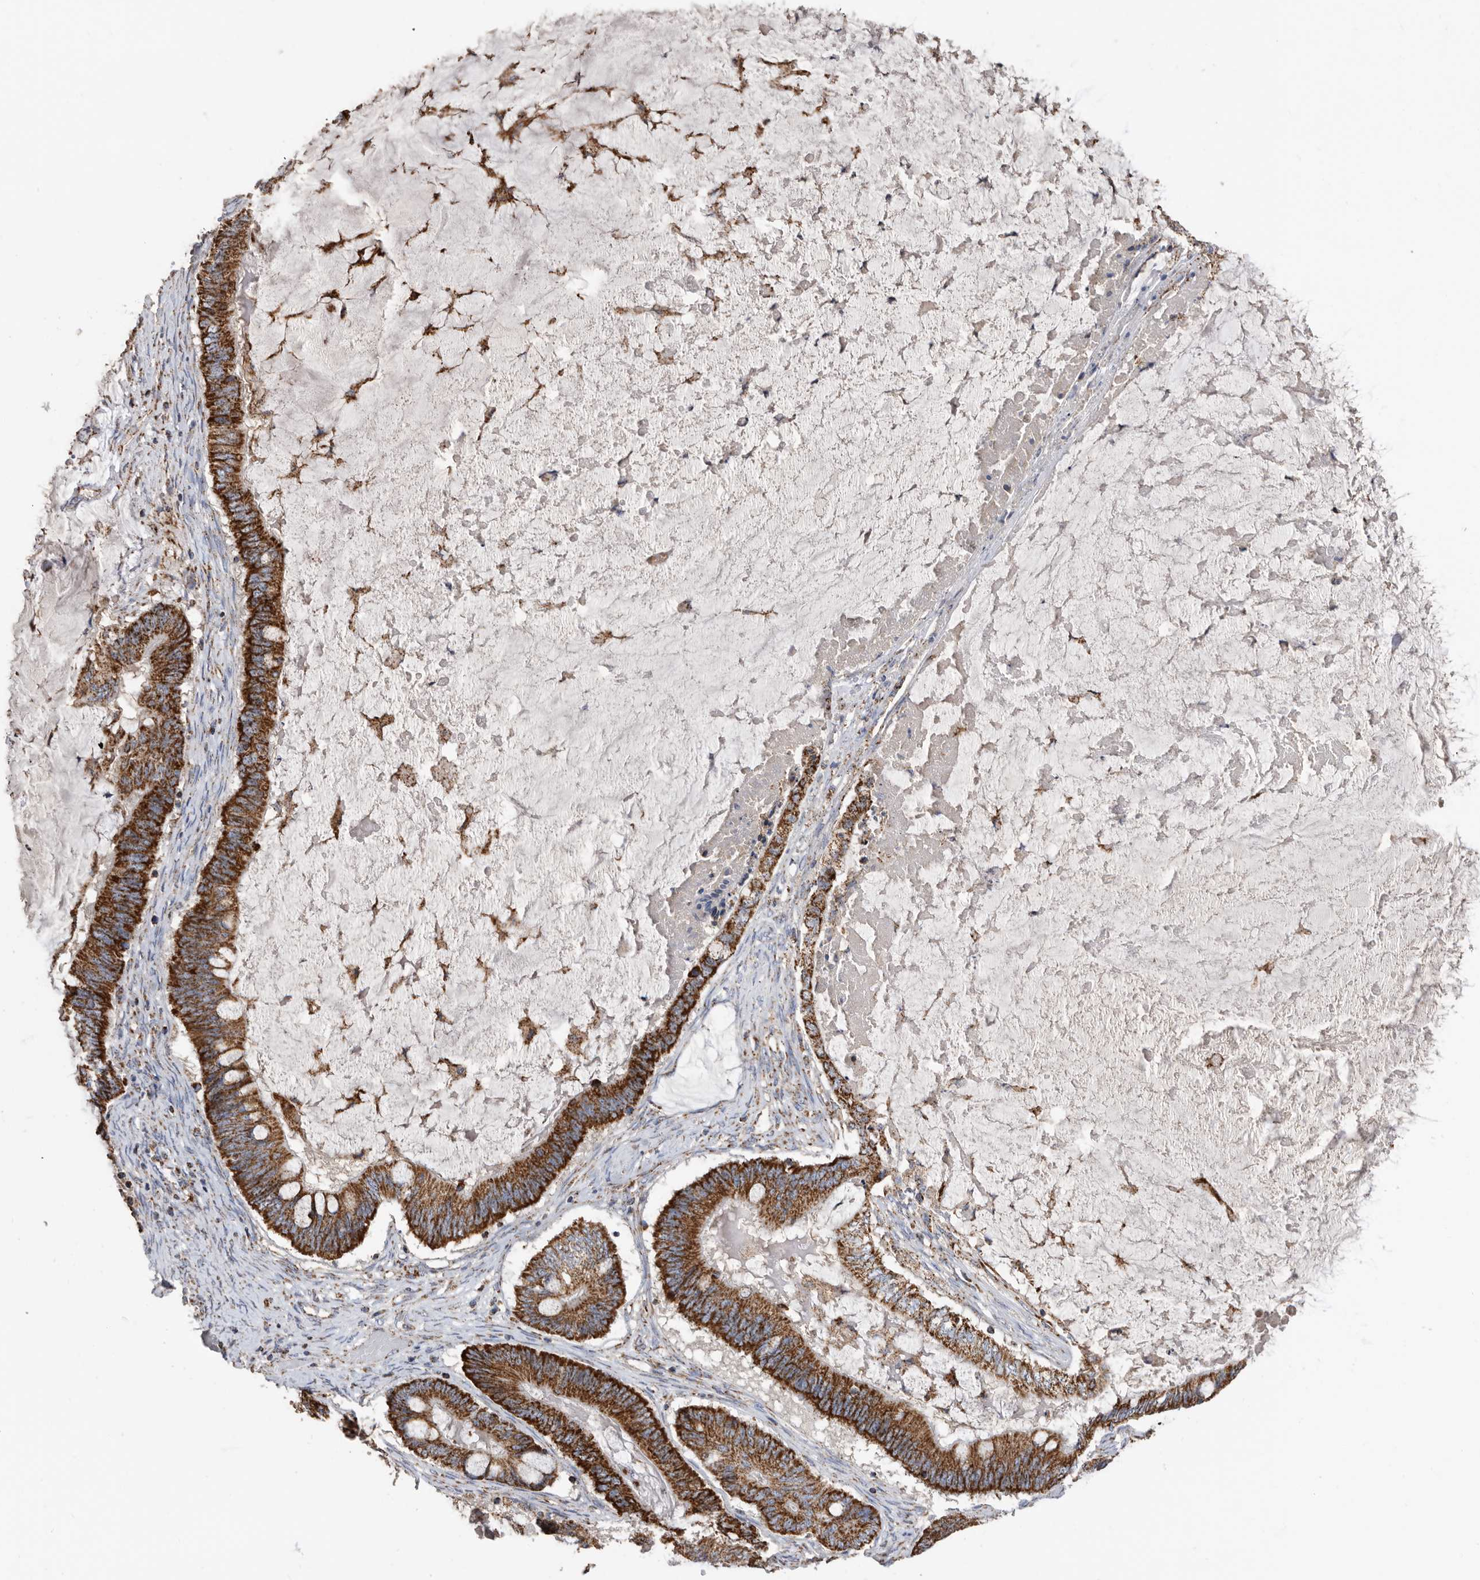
{"staining": {"intensity": "strong", "quantity": ">75%", "location": "cytoplasmic/membranous"}, "tissue": "ovarian cancer", "cell_type": "Tumor cells", "image_type": "cancer", "snomed": [{"axis": "morphology", "description": "Cystadenocarcinoma, mucinous, NOS"}, {"axis": "topography", "description": "Ovary"}], "caption": "DAB (3,3'-diaminobenzidine) immunohistochemical staining of human ovarian cancer (mucinous cystadenocarcinoma) displays strong cytoplasmic/membranous protein expression in about >75% of tumor cells.", "gene": "WFDC1", "patient": {"sex": "female", "age": 61}}